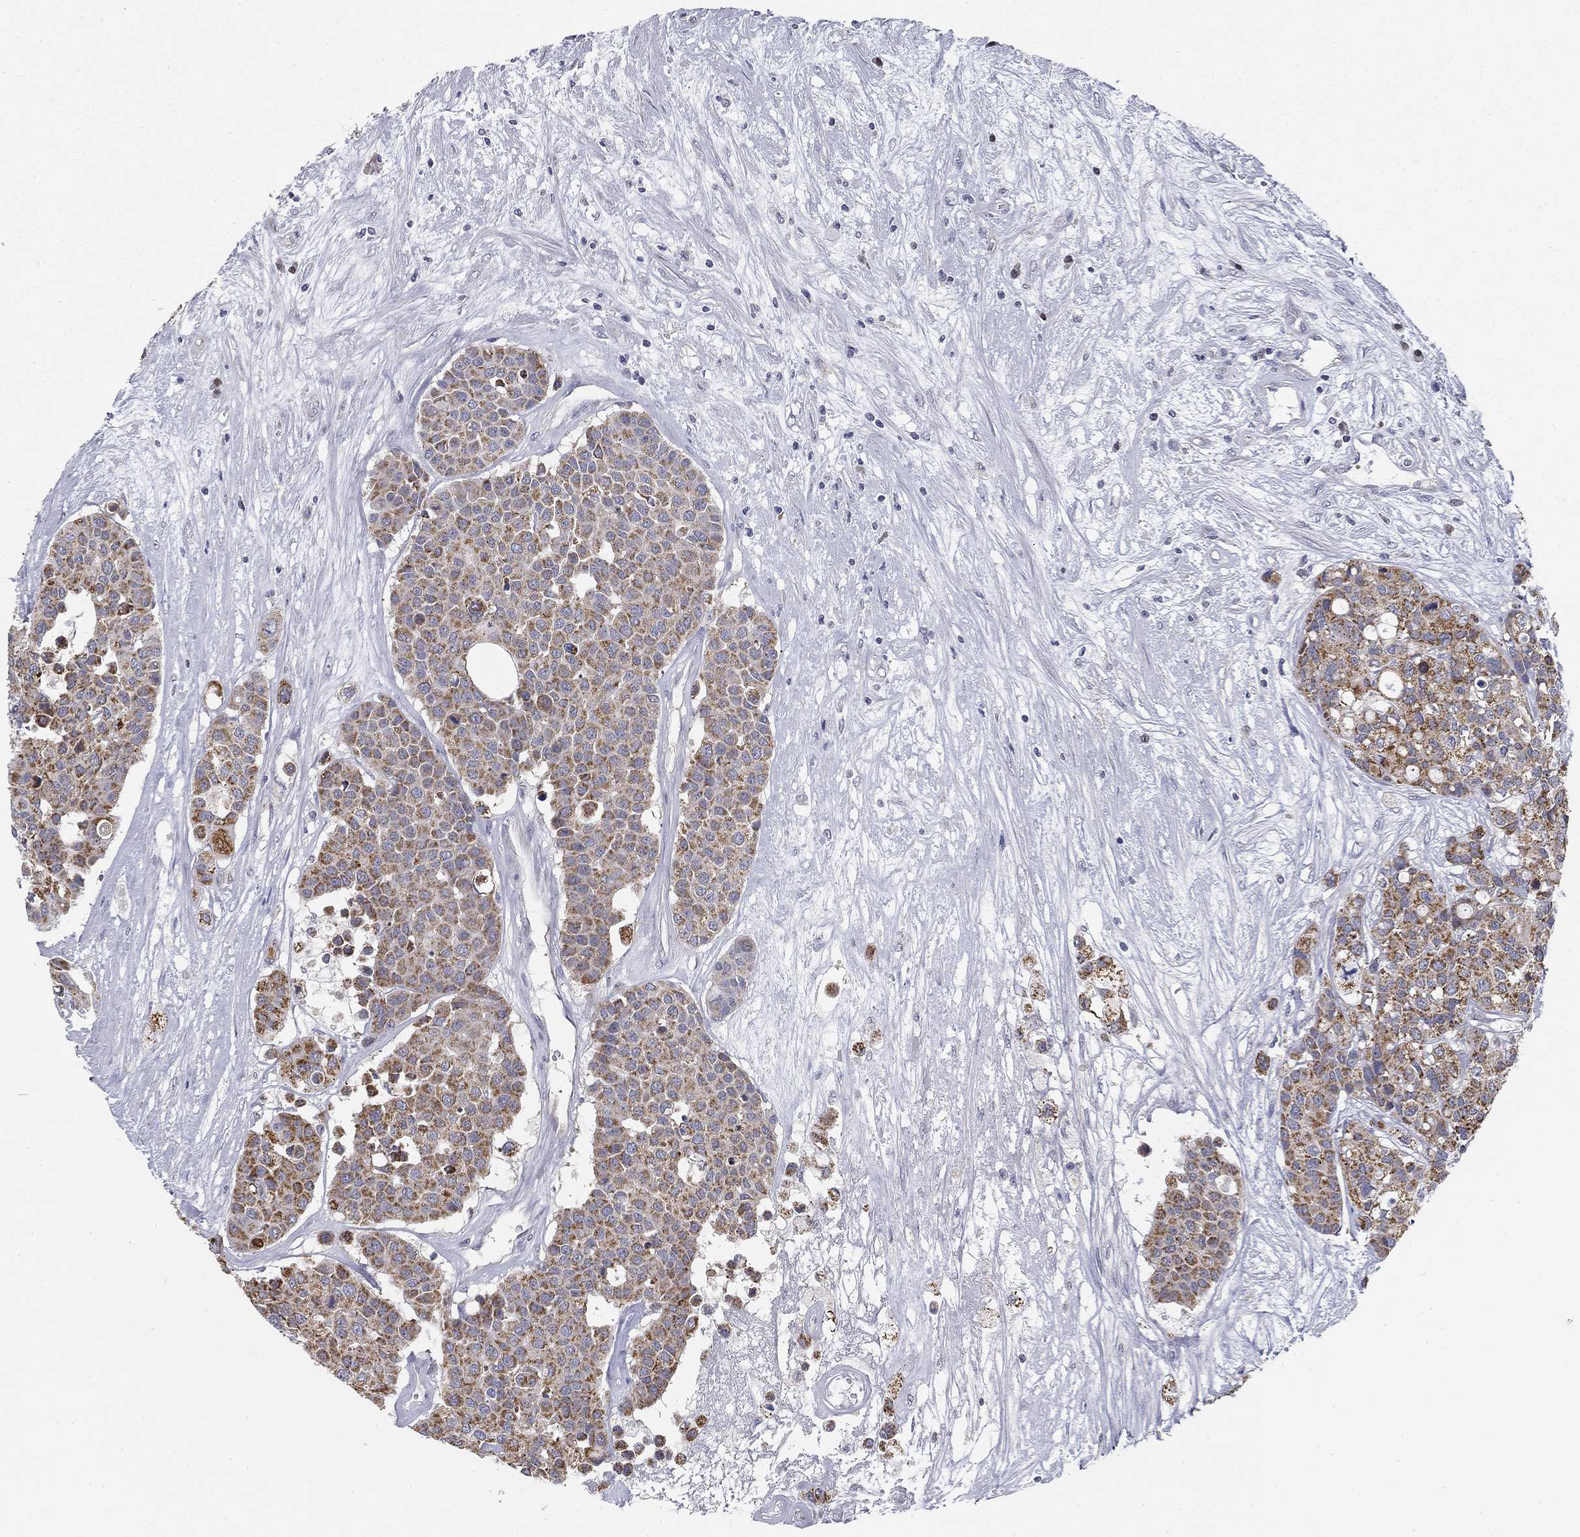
{"staining": {"intensity": "moderate", "quantity": ">75%", "location": "cytoplasmic/membranous"}, "tissue": "carcinoid", "cell_type": "Tumor cells", "image_type": "cancer", "snomed": [{"axis": "morphology", "description": "Carcinoid, malignant, NOS"}, {"axis": "topography", "description": "Colon"}], "caption": "Human carcinoid stained with a protein marker exhibits moderate staining in tumor cells.", "gene": "SLC2A9", "patient": {"sex": "male", "age": 81}}